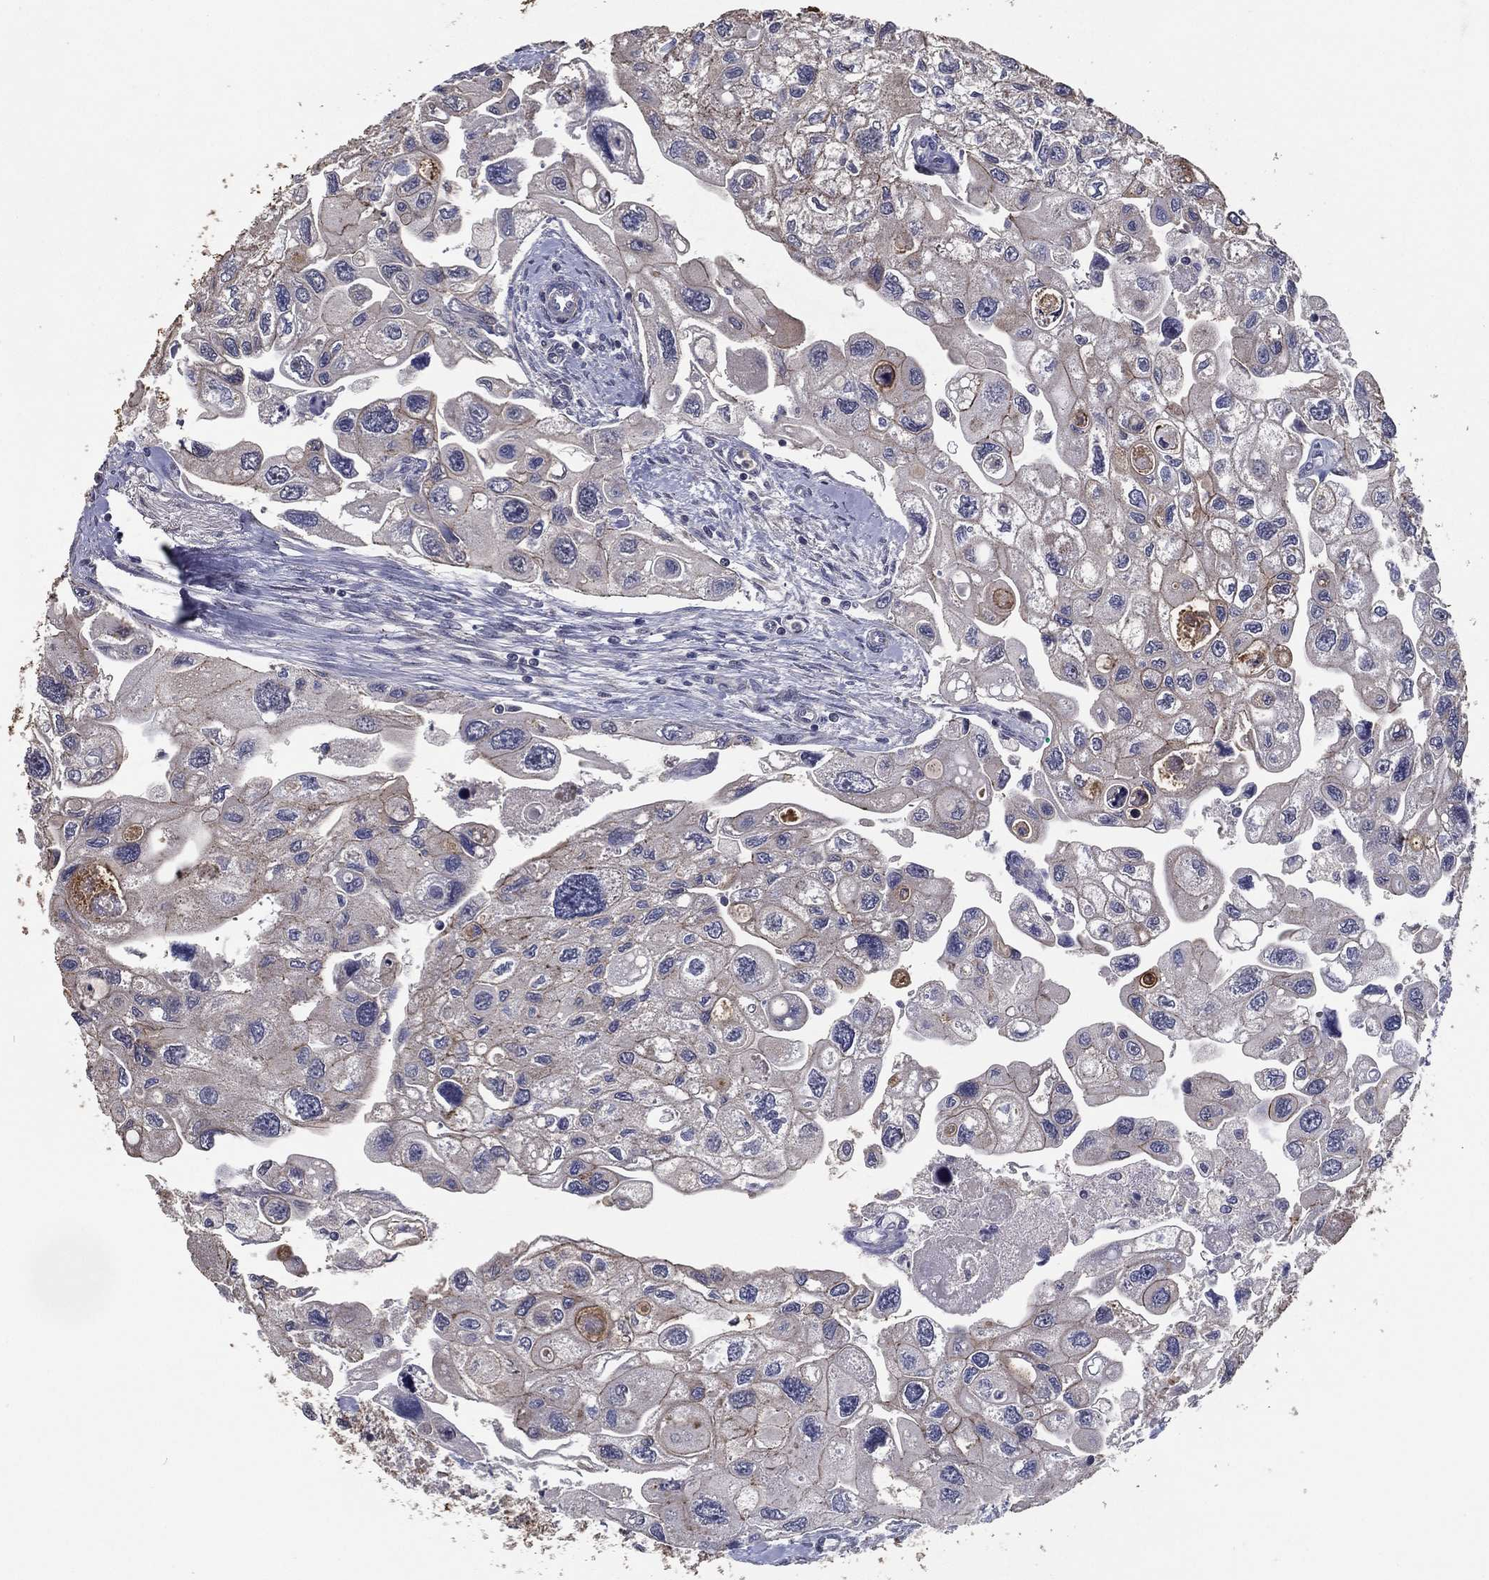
{"staining": {"intensity": "moderate", "quantity": "<25%", "location": "cytoplasmic/membranous"}, "tissue": "urothelial cancer", "cell_type": "Tumor cells", "image_type": "cancer", "snomed": [{"axis": "morphology", "description": "Urothelial carcinoma, High grade"}, {"axis": "topography", "description": "Urinary bladder"}], "caption": "Immunohistochemical staining of urothelial cancer demonstrates low levels of moderate cytoplasmic/membranous staining in about <25% of tumor cells. The staining was performed using DAB (3,3'-diaminobenzidine) to visualize the protein expression in brown, while the nuclei were stained in blue with hematoxylin (Magnification: 20x).", "gene": "PCNT", "patient": {"sex": "male", "age": 59}}